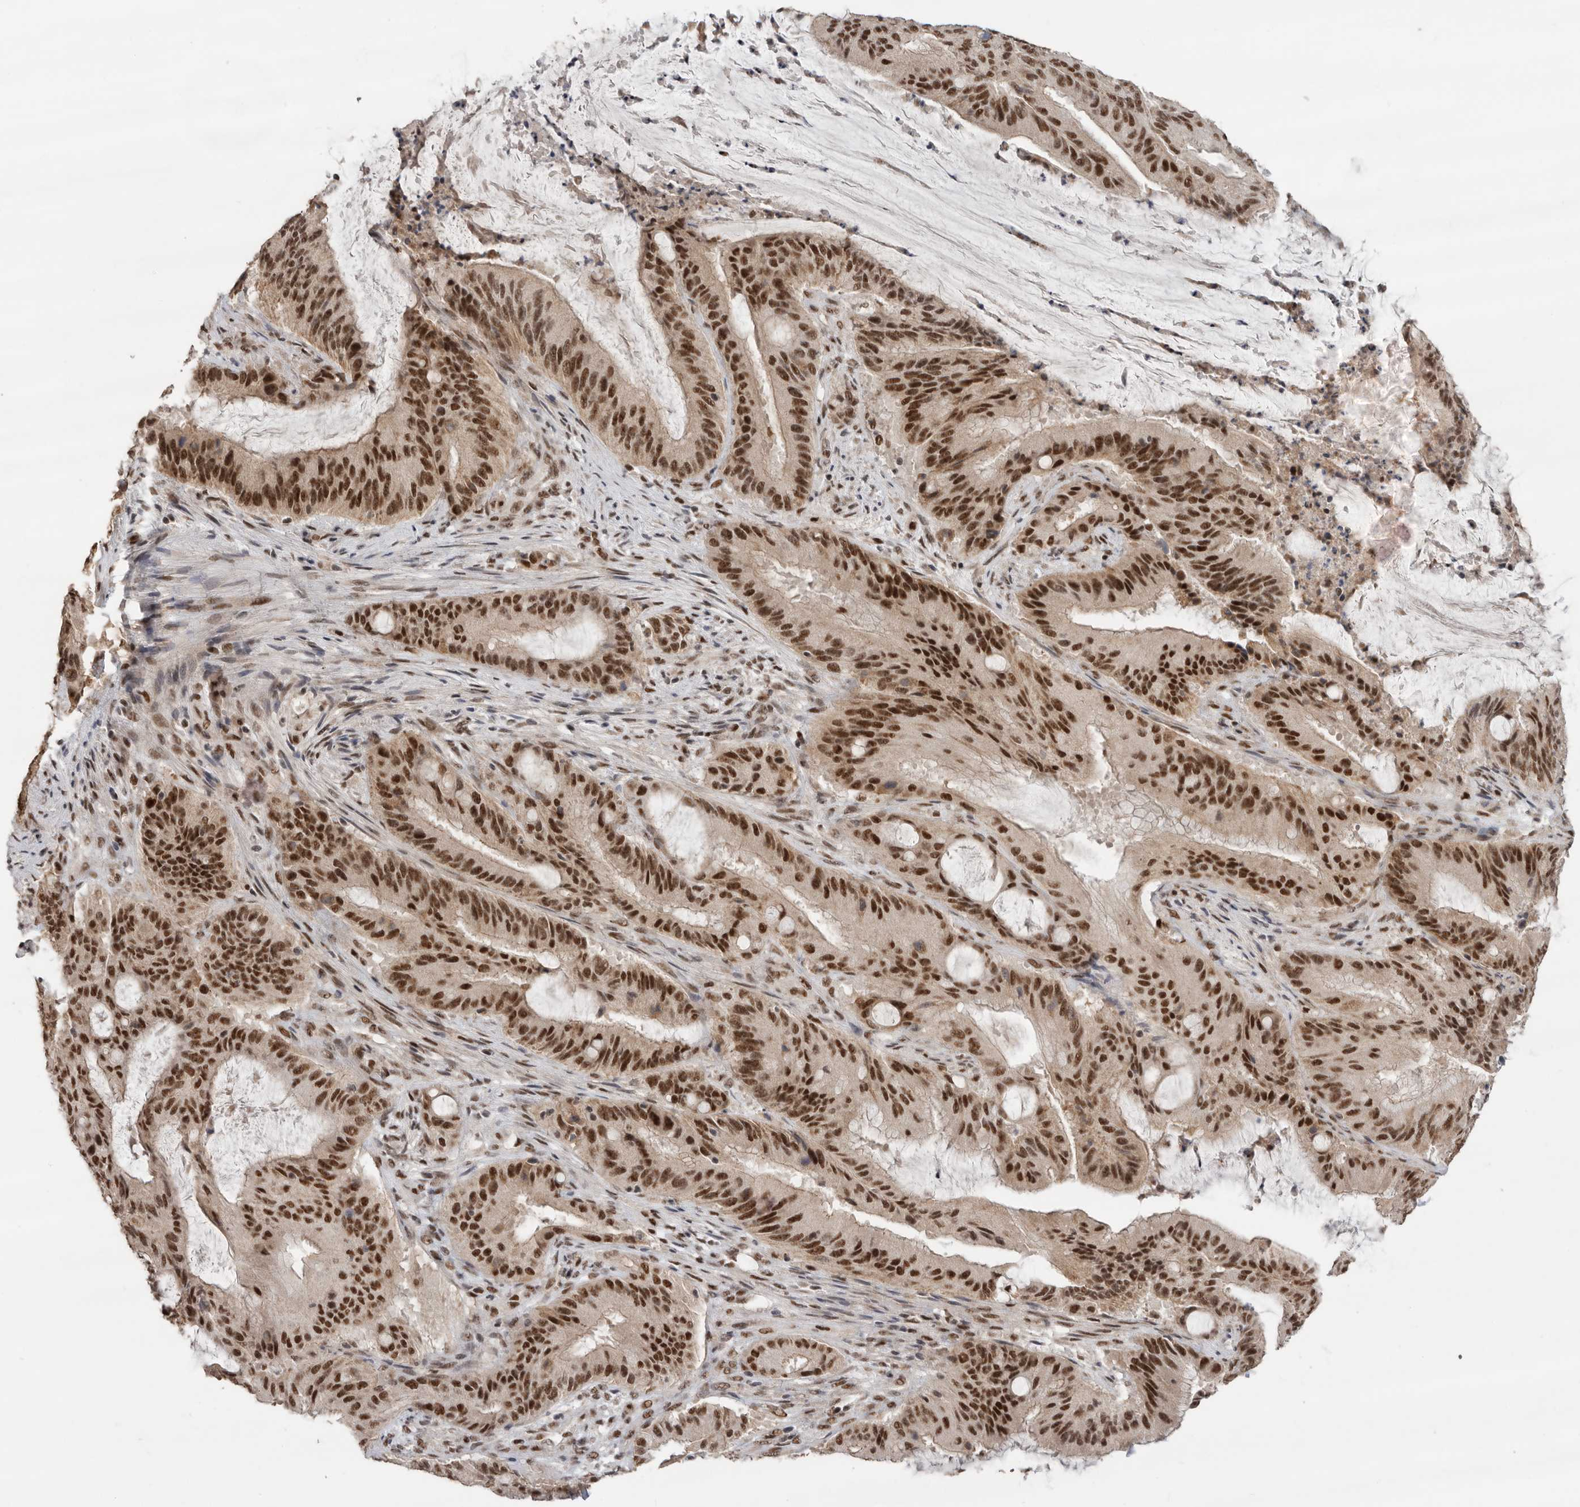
{"staining": {"intensity": "strong", "quantity": ">75%", "location": "nuclear"}, "tissue": "liver cancer", "cell_type": "Tumor cells", "image_type": "cancer", "snomed": [{"axis": "morphology", "description": "Normal tissue, NOS"}, {"axis": "morphology", "description": "Cholangiocarcinoma"}, {"axis": "topography", "description": "Liver"}, {"axis": "topography", "description": "Peripheral nerve tissue"}], "caption": "Protein expression analysis of human liver cholangiocarcinoma reveals strong nuclear staining in approximately >75% of tumor cells. (DAB (3,3'-diaminobenzidine) IHC, brown staining for protein, blue staining for nuclei).", "gene": "PPP1R10", "patient": {"sex": "female", "age": 73}}